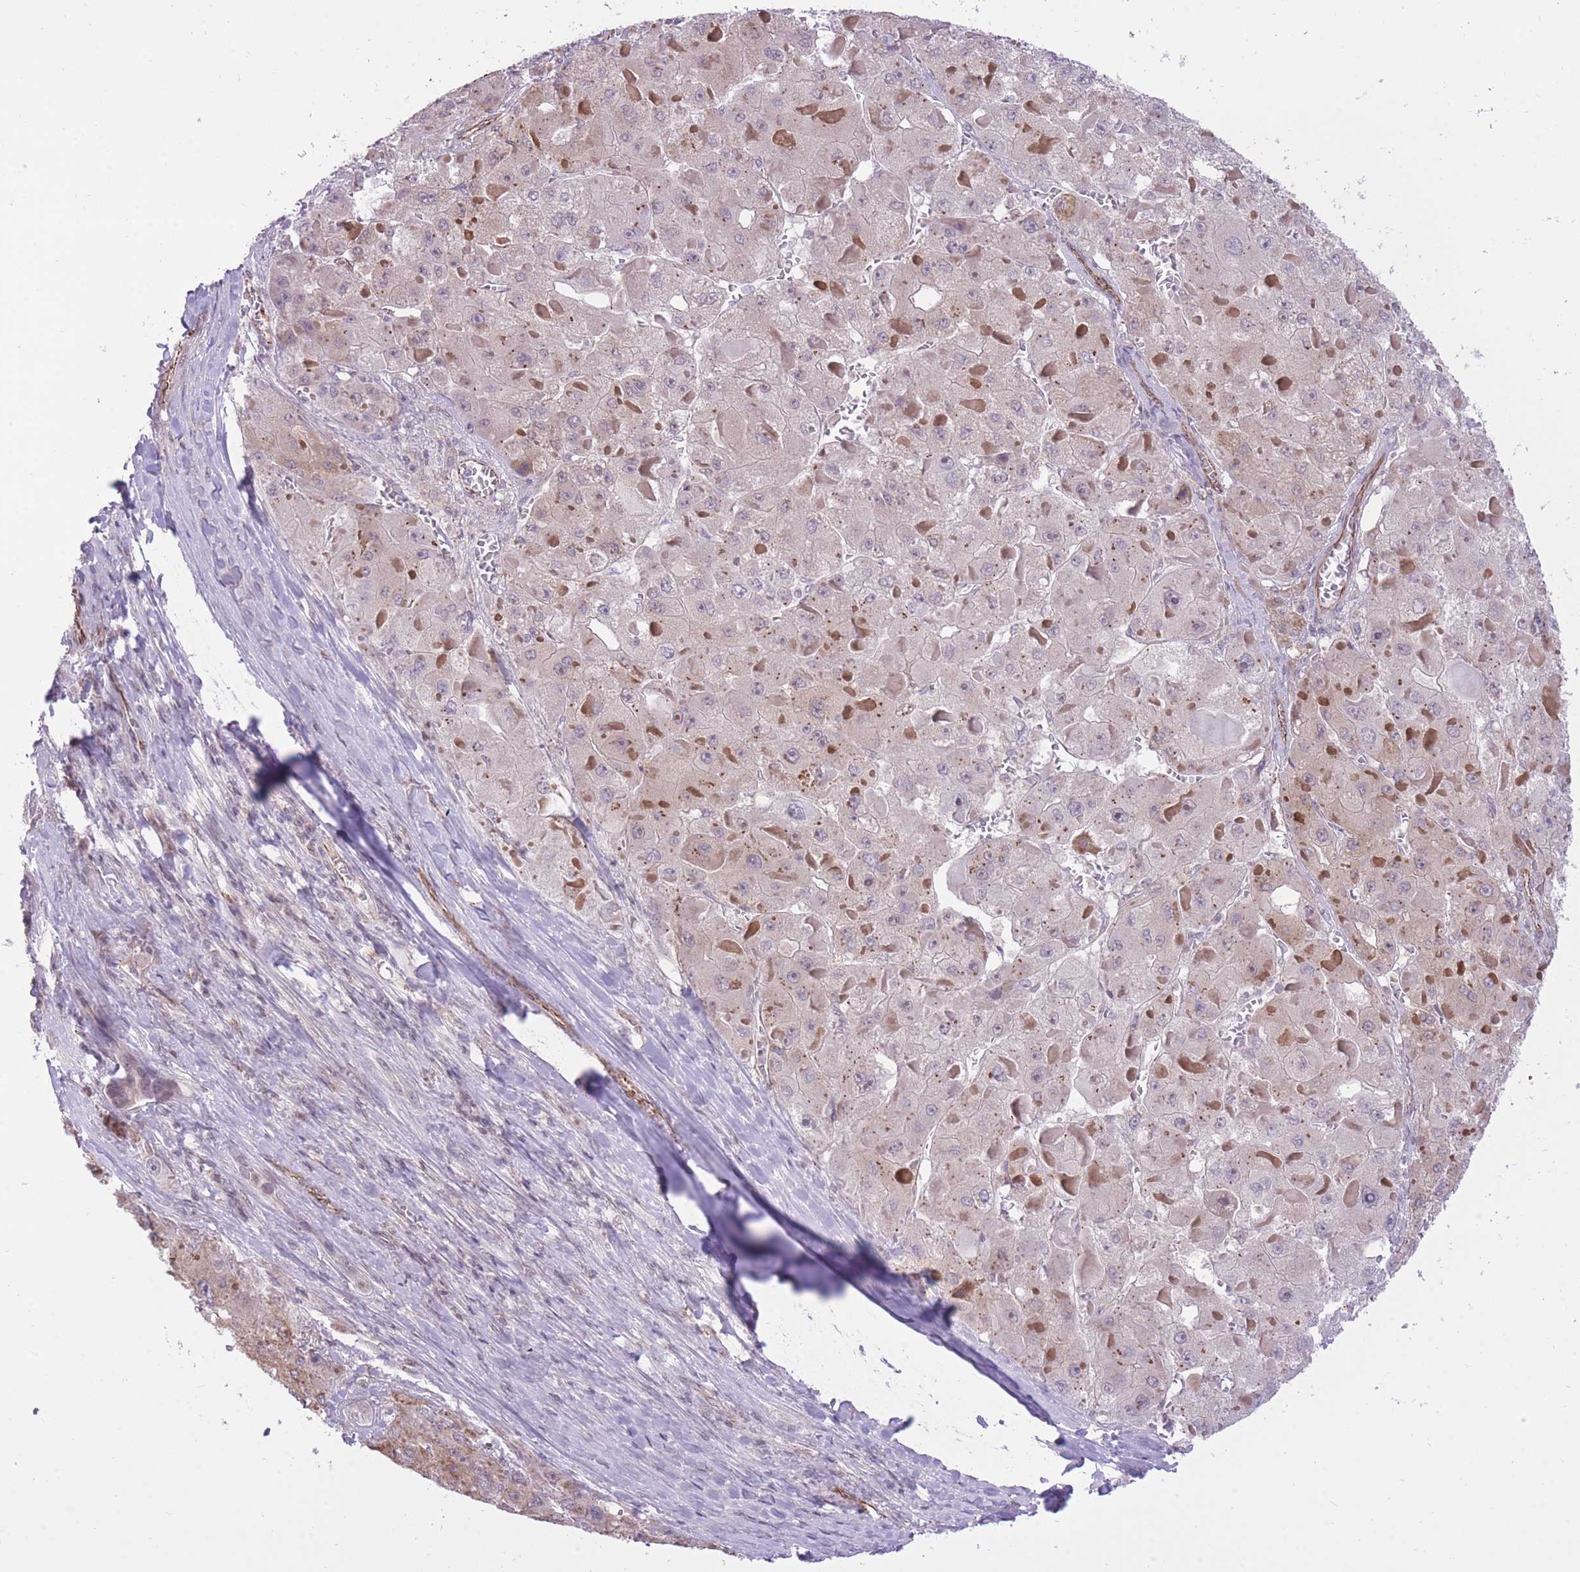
{"staining": {"intensity": "weak", "quantity": "<25%", "location": "cytoplasmic/membranous"}, "tissue": "liver cancer", "cell_type": "Tumor cells", "image_type": "cancer", "snomed": [{"axis": "morphology", "description": "Carcinoma, Hepatocellular, NOS"}, {"axis": "topography", "description": "Liver"}], "caption": "DAB (3,3'-diaminobenzidine) immunohistochemical staining of liver cancer (hepatocellular carcinoma) demonstrates no significant expression in tumor cells.", "gene": "ELL", "patient": {"sex": "female", "age": 73}}